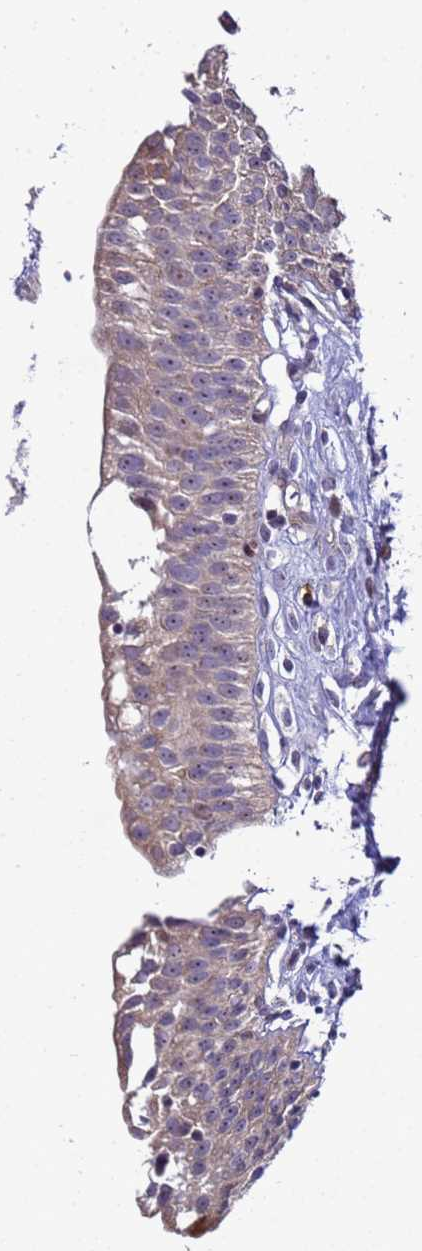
{"staining": {"intensity": "moderate", "quantity": "25%-75%", "location": "cytoplasmic/membranous"}, "tissue": "urinary bladder", "cell_type": "Urothelial cells", "image_type": "normal", "snomed": [{"axis": "morphology", "description": "Normal tissue, NOS"}, {"axis": "topography", "description": "Urinary bladder"}], "caption": "IHC photomicrograph of benign urinary bladder: human urinary bladder stained using immunohistochemistry (IHC) reveals medium levels of moderate protein expression localized specifically in the cytoplasmic/membranous of urothelial cells, appearing as a cytoplasmic/membranous brown color.", "gene": "RSPO1", "patient": {"sex": "male", "age": 51}}